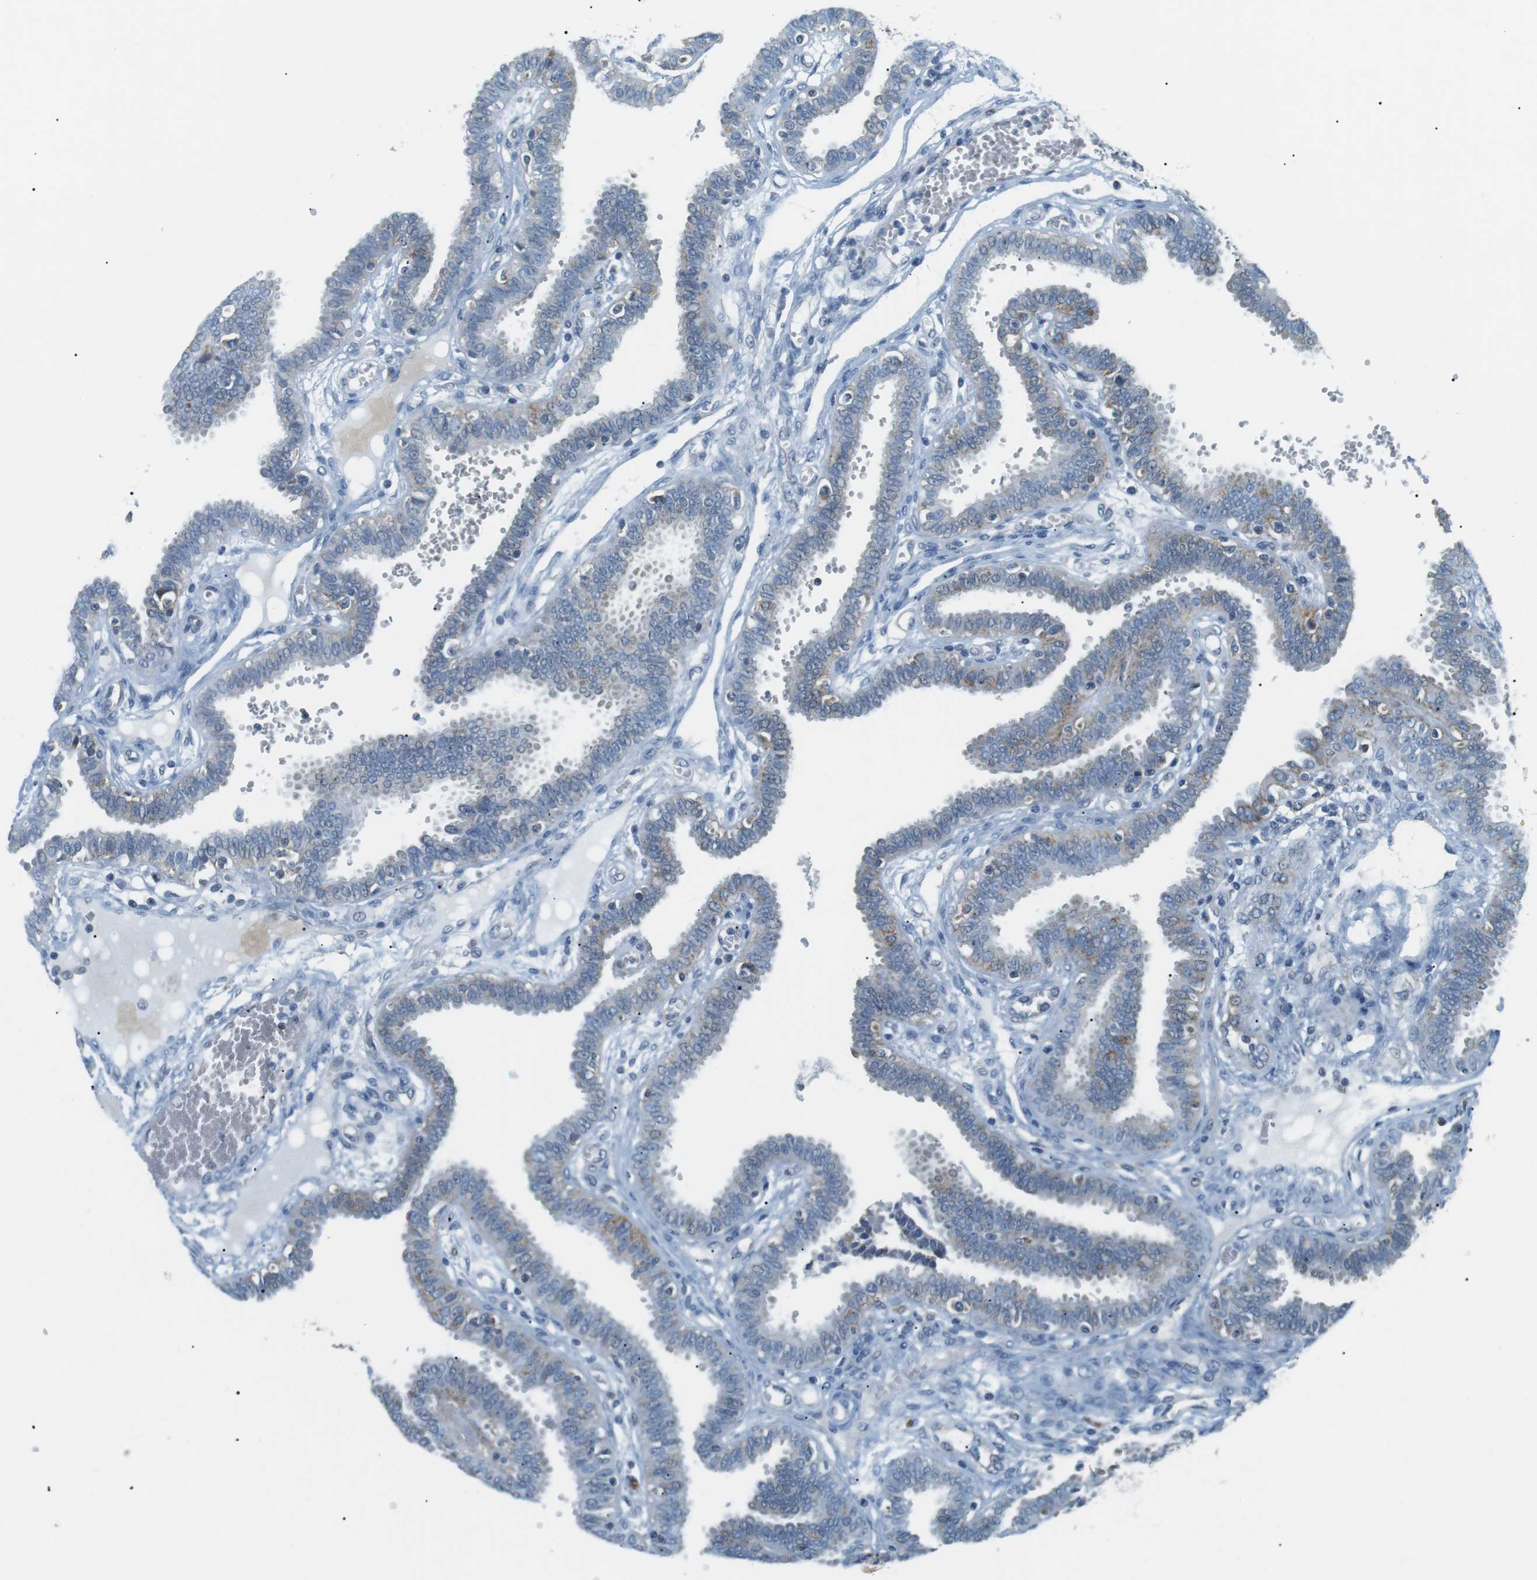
{"staining": {"intensity": "moderate", "quantity": "25%-75%", "location": "cytoplasmic/membranous"}, "tissue": "fallopian tube", "cell_type": "Glandular cells", "image_type": "normal", "snomed": [{"axis": "morphology", "description": "Normal tissue, NOS"}, {"axis": "topography", "description": "Fallopian tube"}], "caption": "Benign fallopian tube demonstrates moderate cytoplasmic/membranous expression in approximately 25%-75% of glandular cells.", "gene": "BACE1", "patient": {"sex": "female", "age": 32}}